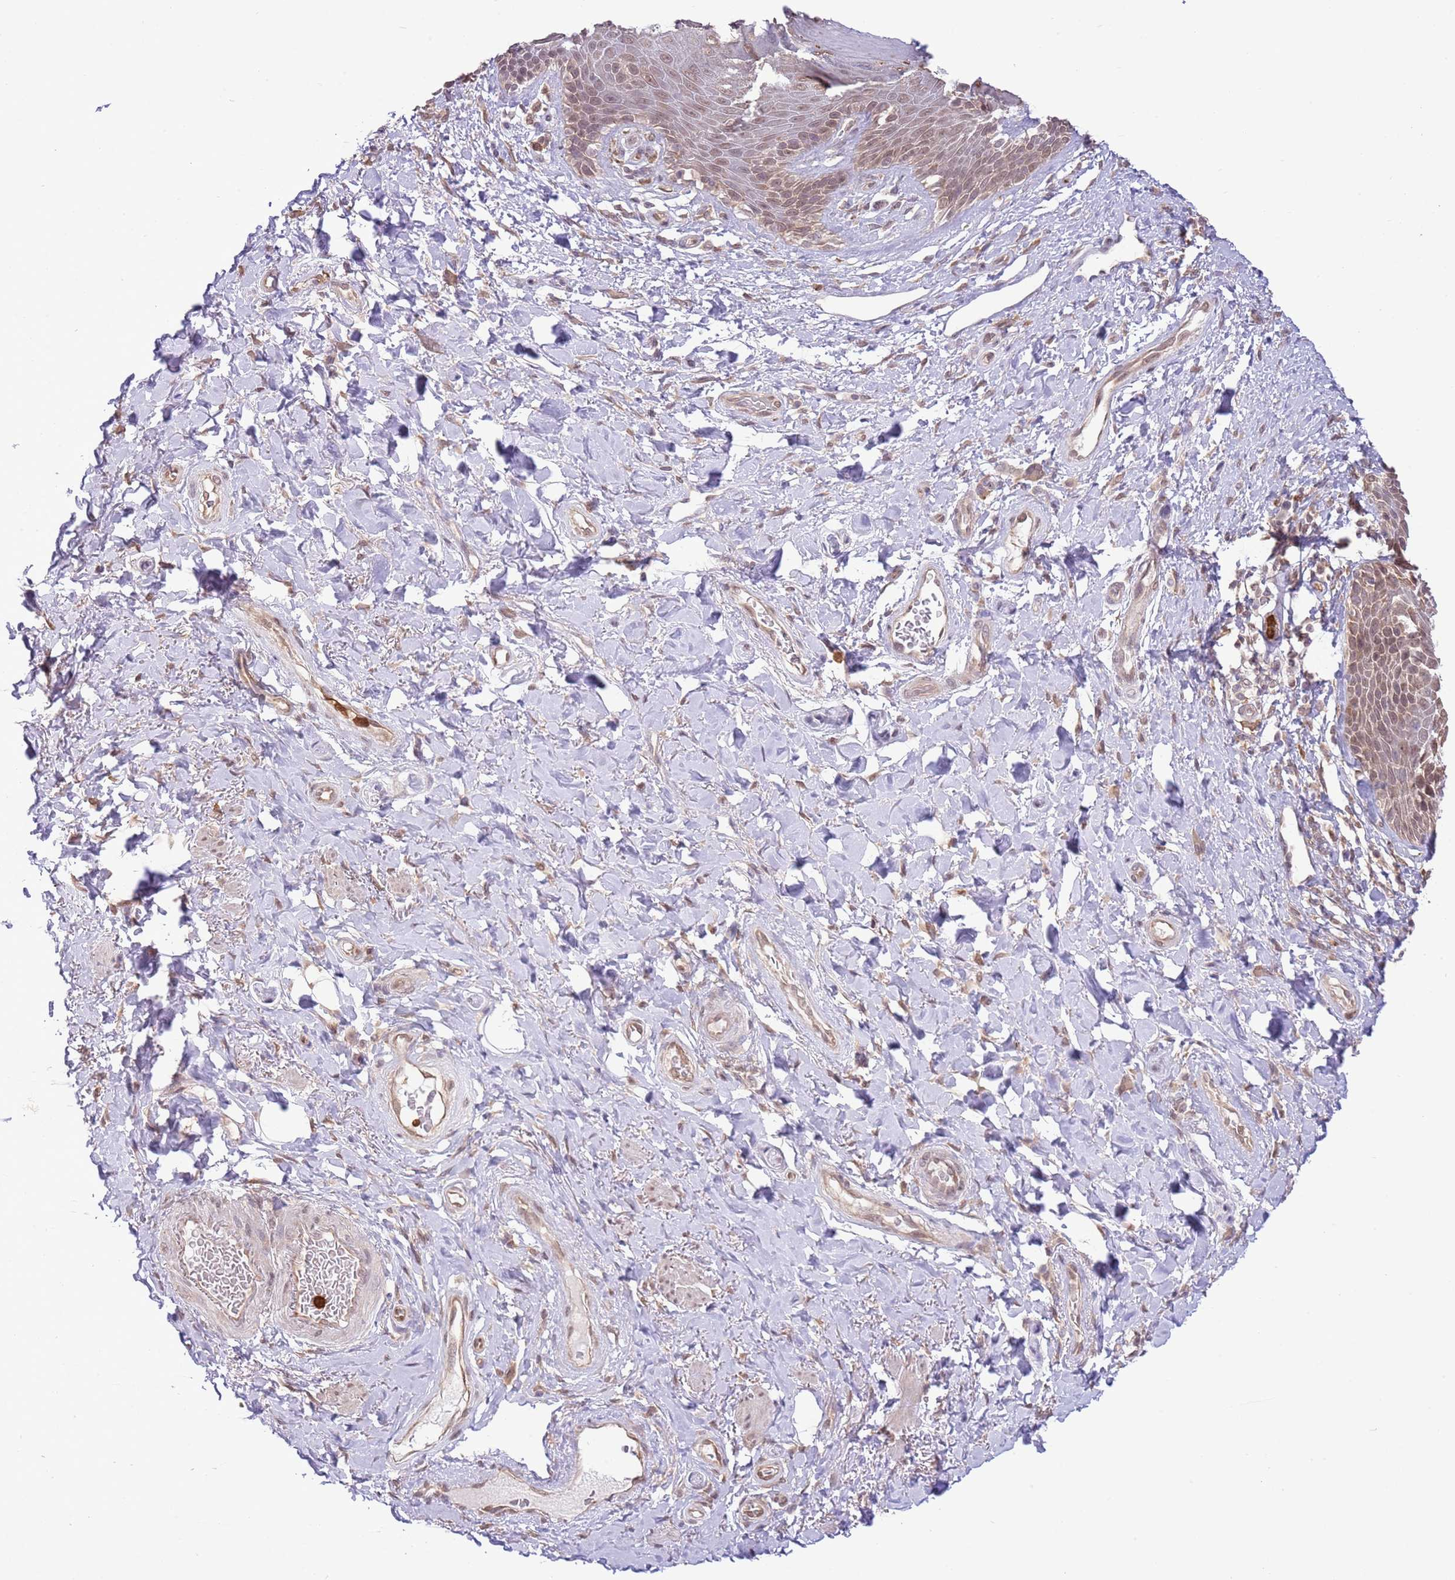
{"staining": {"intensity": "weak", "quantity": "25%-75%", "location": "cytoplasmic/membranous,nuclear"}, "tissue": "skin", "cell_type": "Epidermal cells", "image_type": "normal", "snomed": [{"axis": "morphology", "description": "Normal tissue, NOS"}, {"axis": "topography", "description": "Anal"}], "caption": "Skin stained with DAB (3,3'-diaminobenzidine) immunohistochemistry displays low levels of weak cytoplasmic/membranous,nuclear expression in approximately 25%-75% of epidermal cells.", "gene": "AMIGO1", "patient": {"sex": "female", "age": 89}}